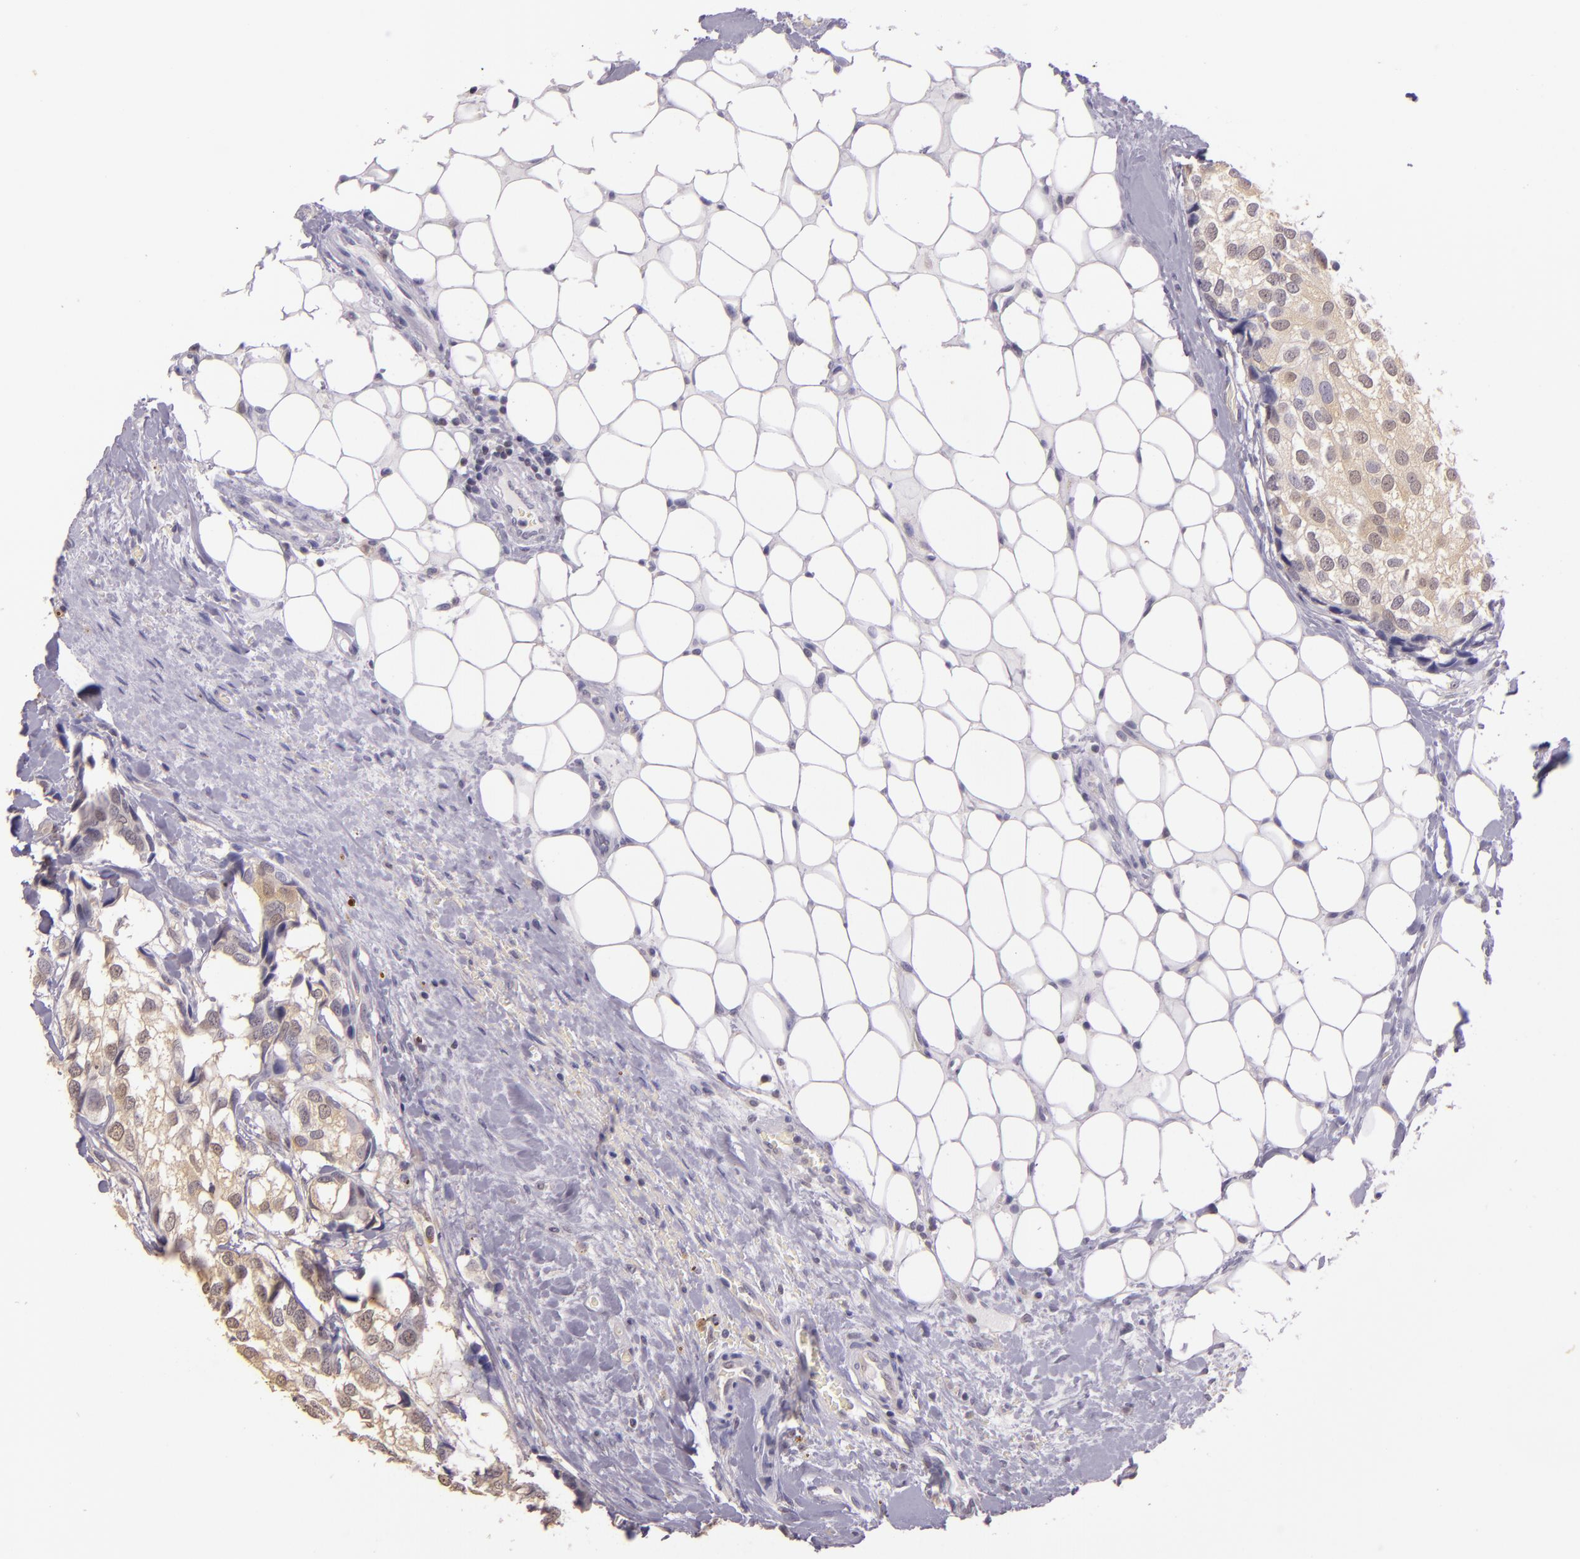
{"staining": {"intensity": "weak", "quantity": "25%-75%", "location": "cytoplasmic/membranous,nuclear"}, "tissue": "breast cancer", "cell_type": "Tumor cells", "image_type": "cancer", "snomed": [{"axis": "morphology", "description": "Duct carcinoma"}, {"axis": "topography", "description": "Breast"}], "caption": "High-magnification brightfield microscopy of breast cancer (invasive ductal carcinoma) stained with DAB (3,3'-diaminobenzidine) (brown) and counterstained with hematoxylin (blue). tumor cells exhibit weak cytoplasmic/membranous and nuclear positivity is identified in approximately25%-75% of cells.", "gene": "HSPA8", "patient": {"sex": "female", "age": 68}}